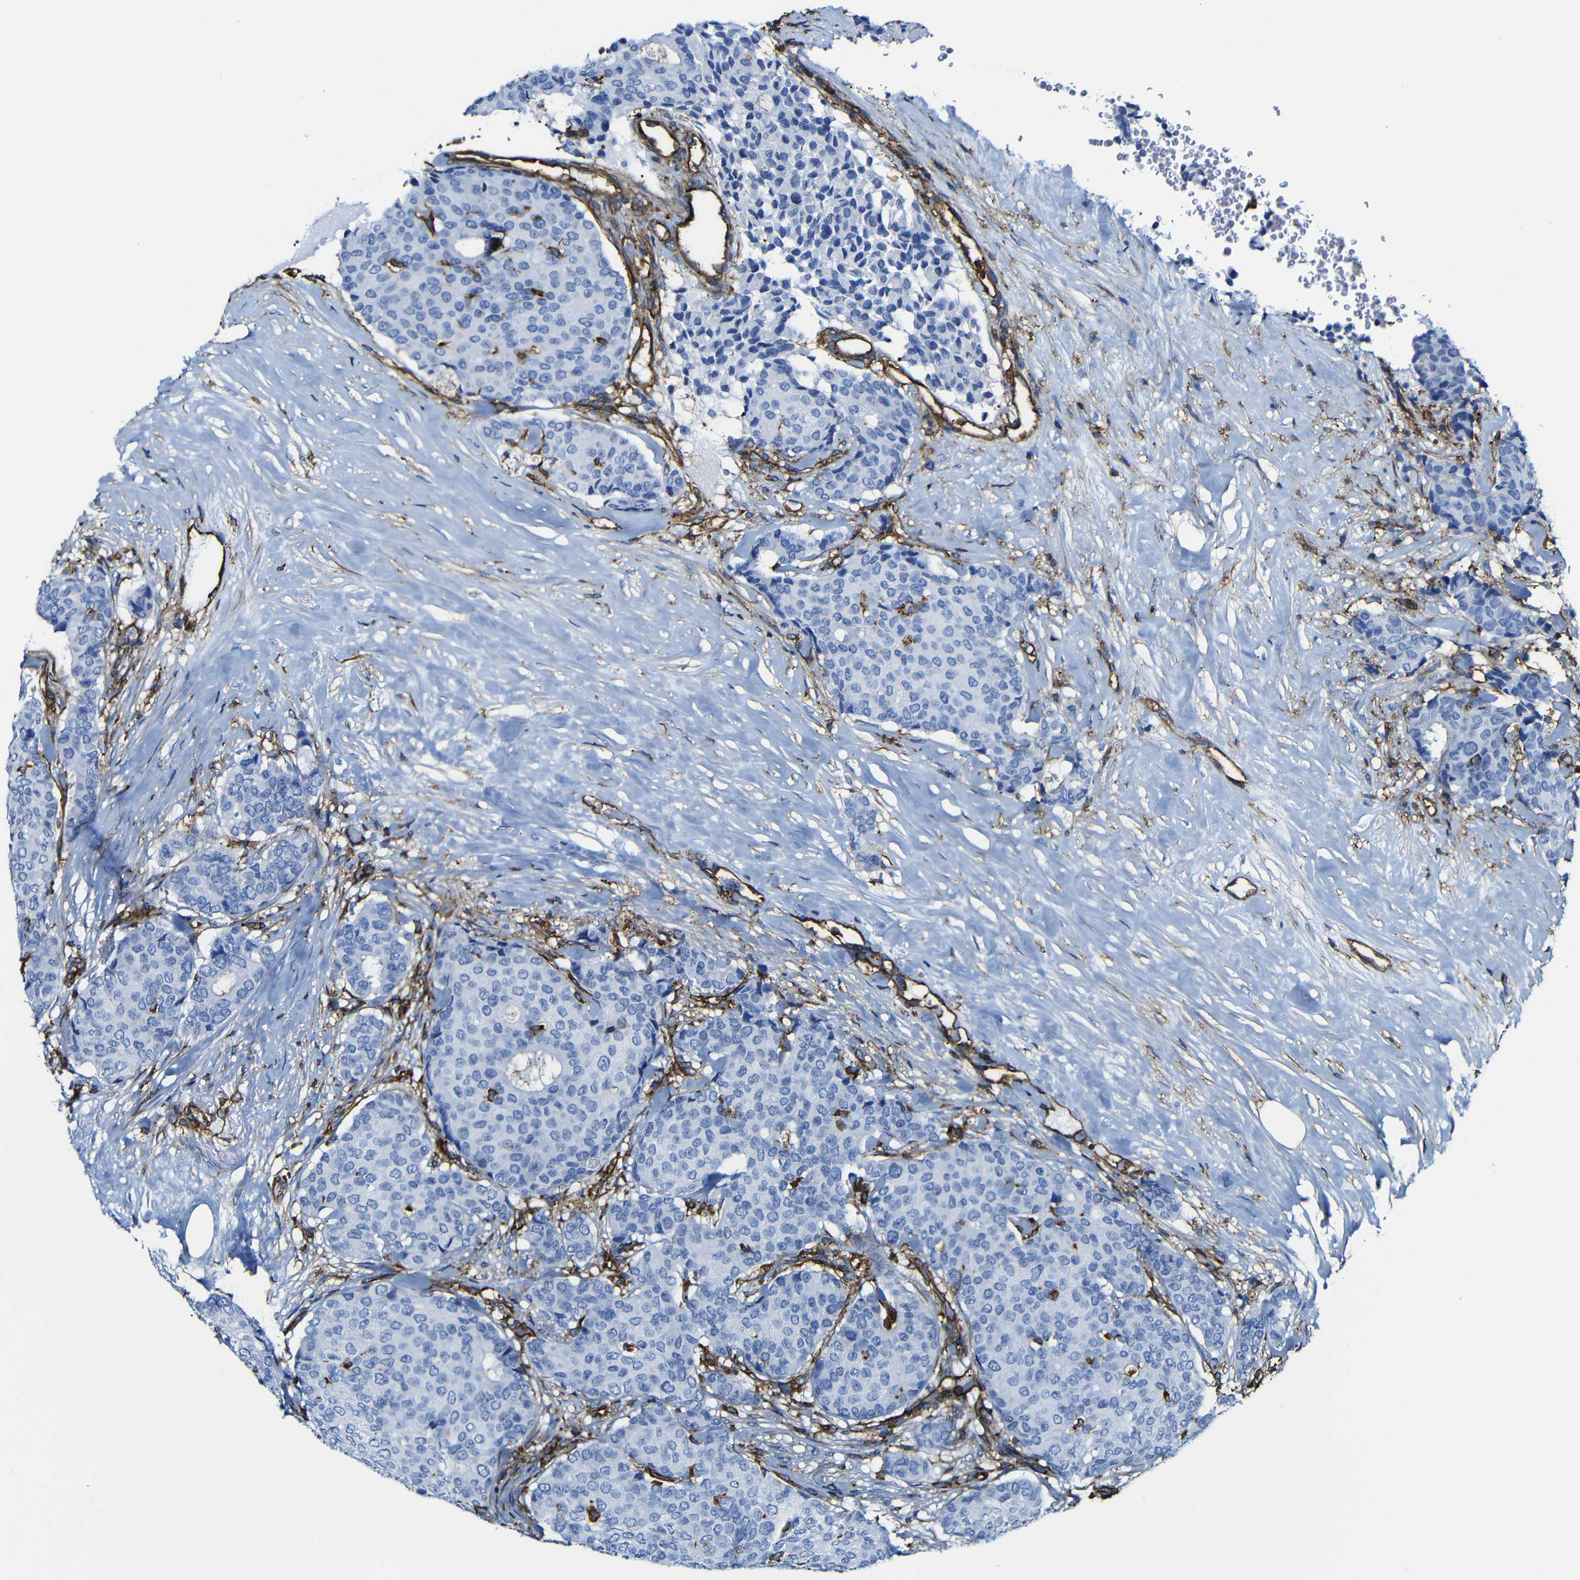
{"staining": {"intensity": "negative", "quantity": "none", "location": "none"}, "tissue": "breast cancer", "cell_type": "Tumor cells", "image_type": "cancer", "snomed": [{"axis": "morphology", "description": "Duct carcinoma"}, {"axis": "topography", "description": "Breast"}], "caption": "Photomicrograph shows no significant protein staining in tumor cells of breast infiltrating ductal carcinoma.", "gene": "MSN", "patient": {"sex": "female", "age": 75}}